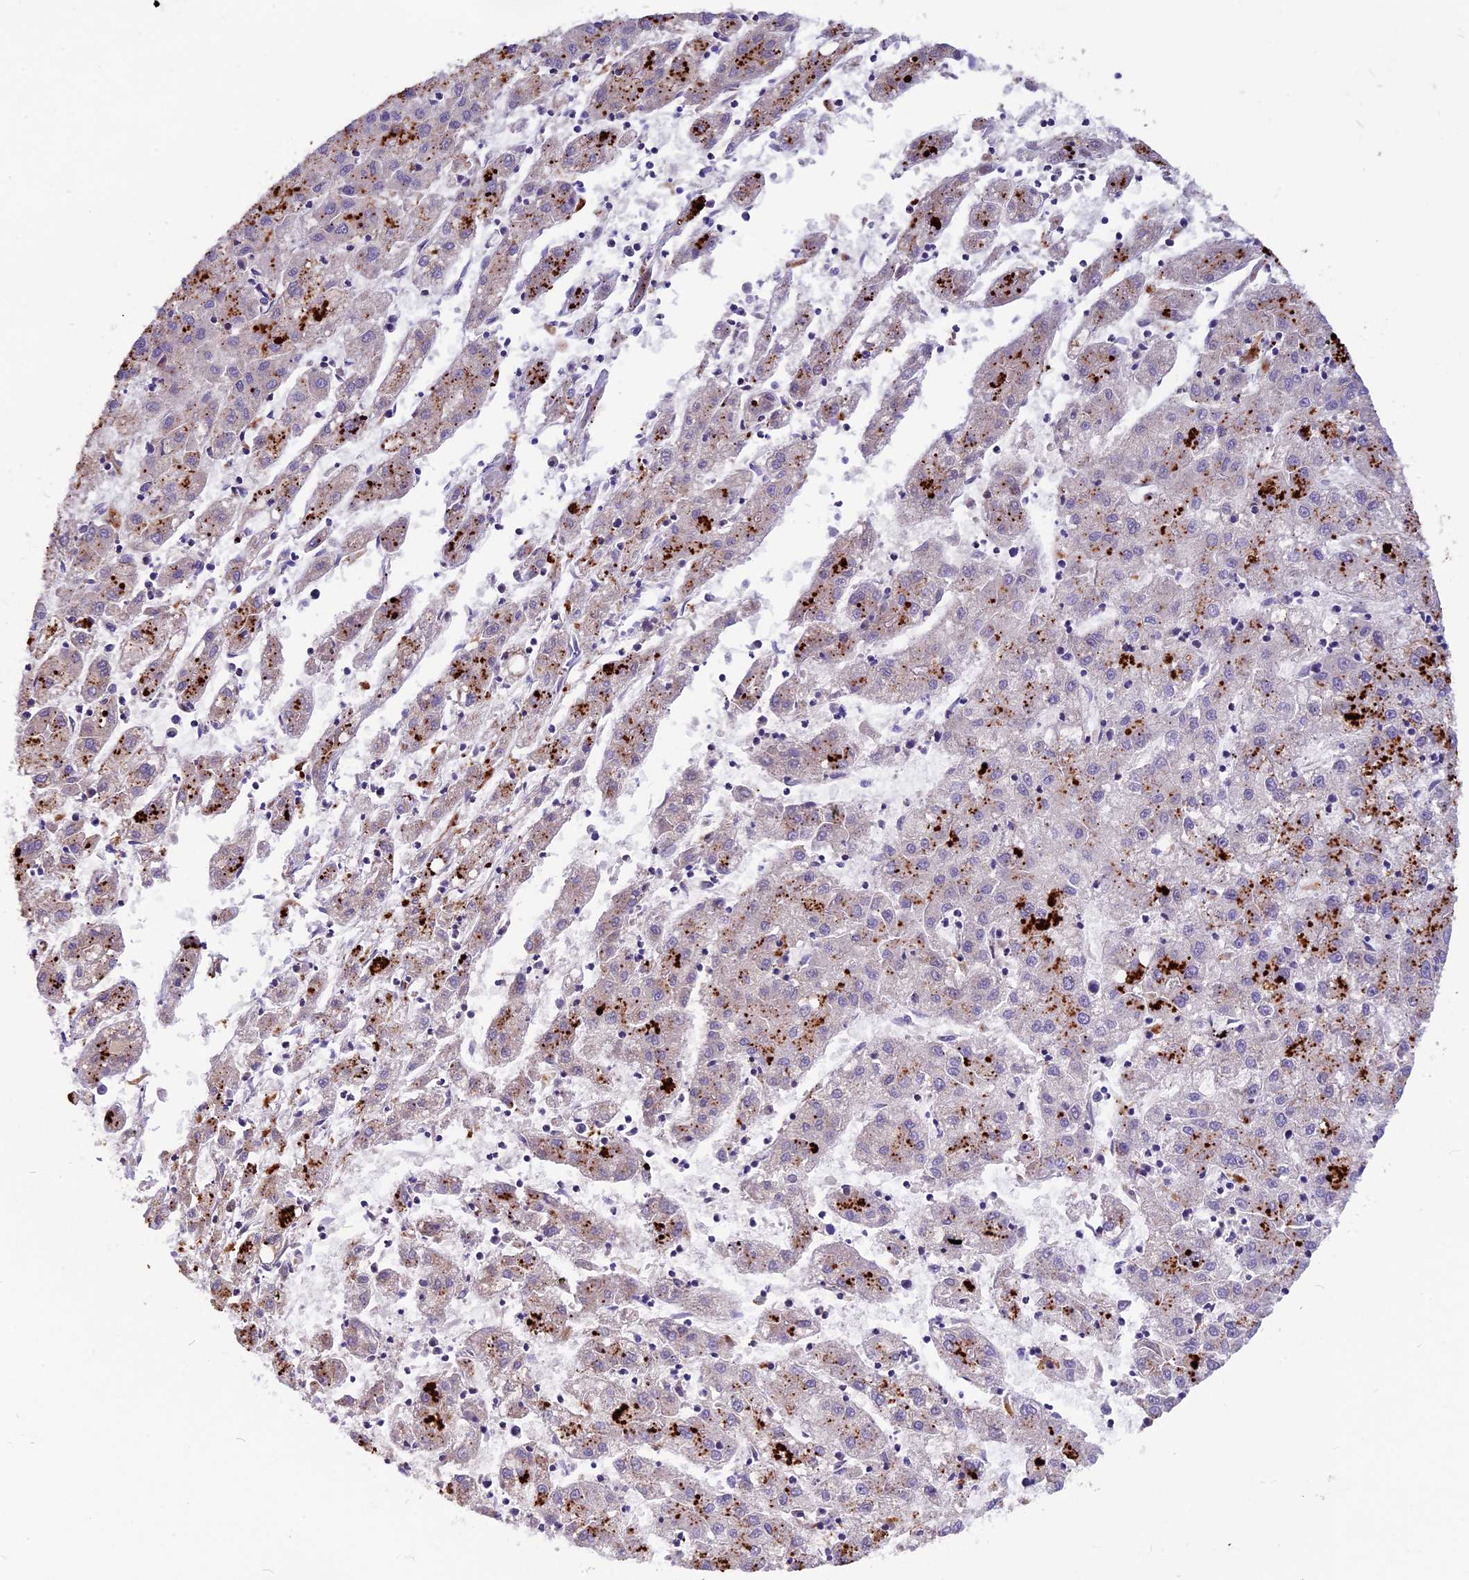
{"staining": {"intensity": "strong", "quantity": "<25%", "location": "cytoplasmic/membranous"}, "tissue": "liver cancer", "cell_type": "Tumor cells", "image_type": "cancer", "snomed": [{"axis": "morphology", "description": "Carcinoma, Hepatocellular, NOS"}, {"axis": "topography", "description": "Liver"}], "caption": "Hepatocellular carcinoma (liver) stained with DAB (3,3'-diaminobenzidine) IHC shows medium levels of strong cytoplasmic/membranous staining in approximately <25% of tumor cells.", "gene": "THRSP", "patient": {"sex": "male", "age": 72}}